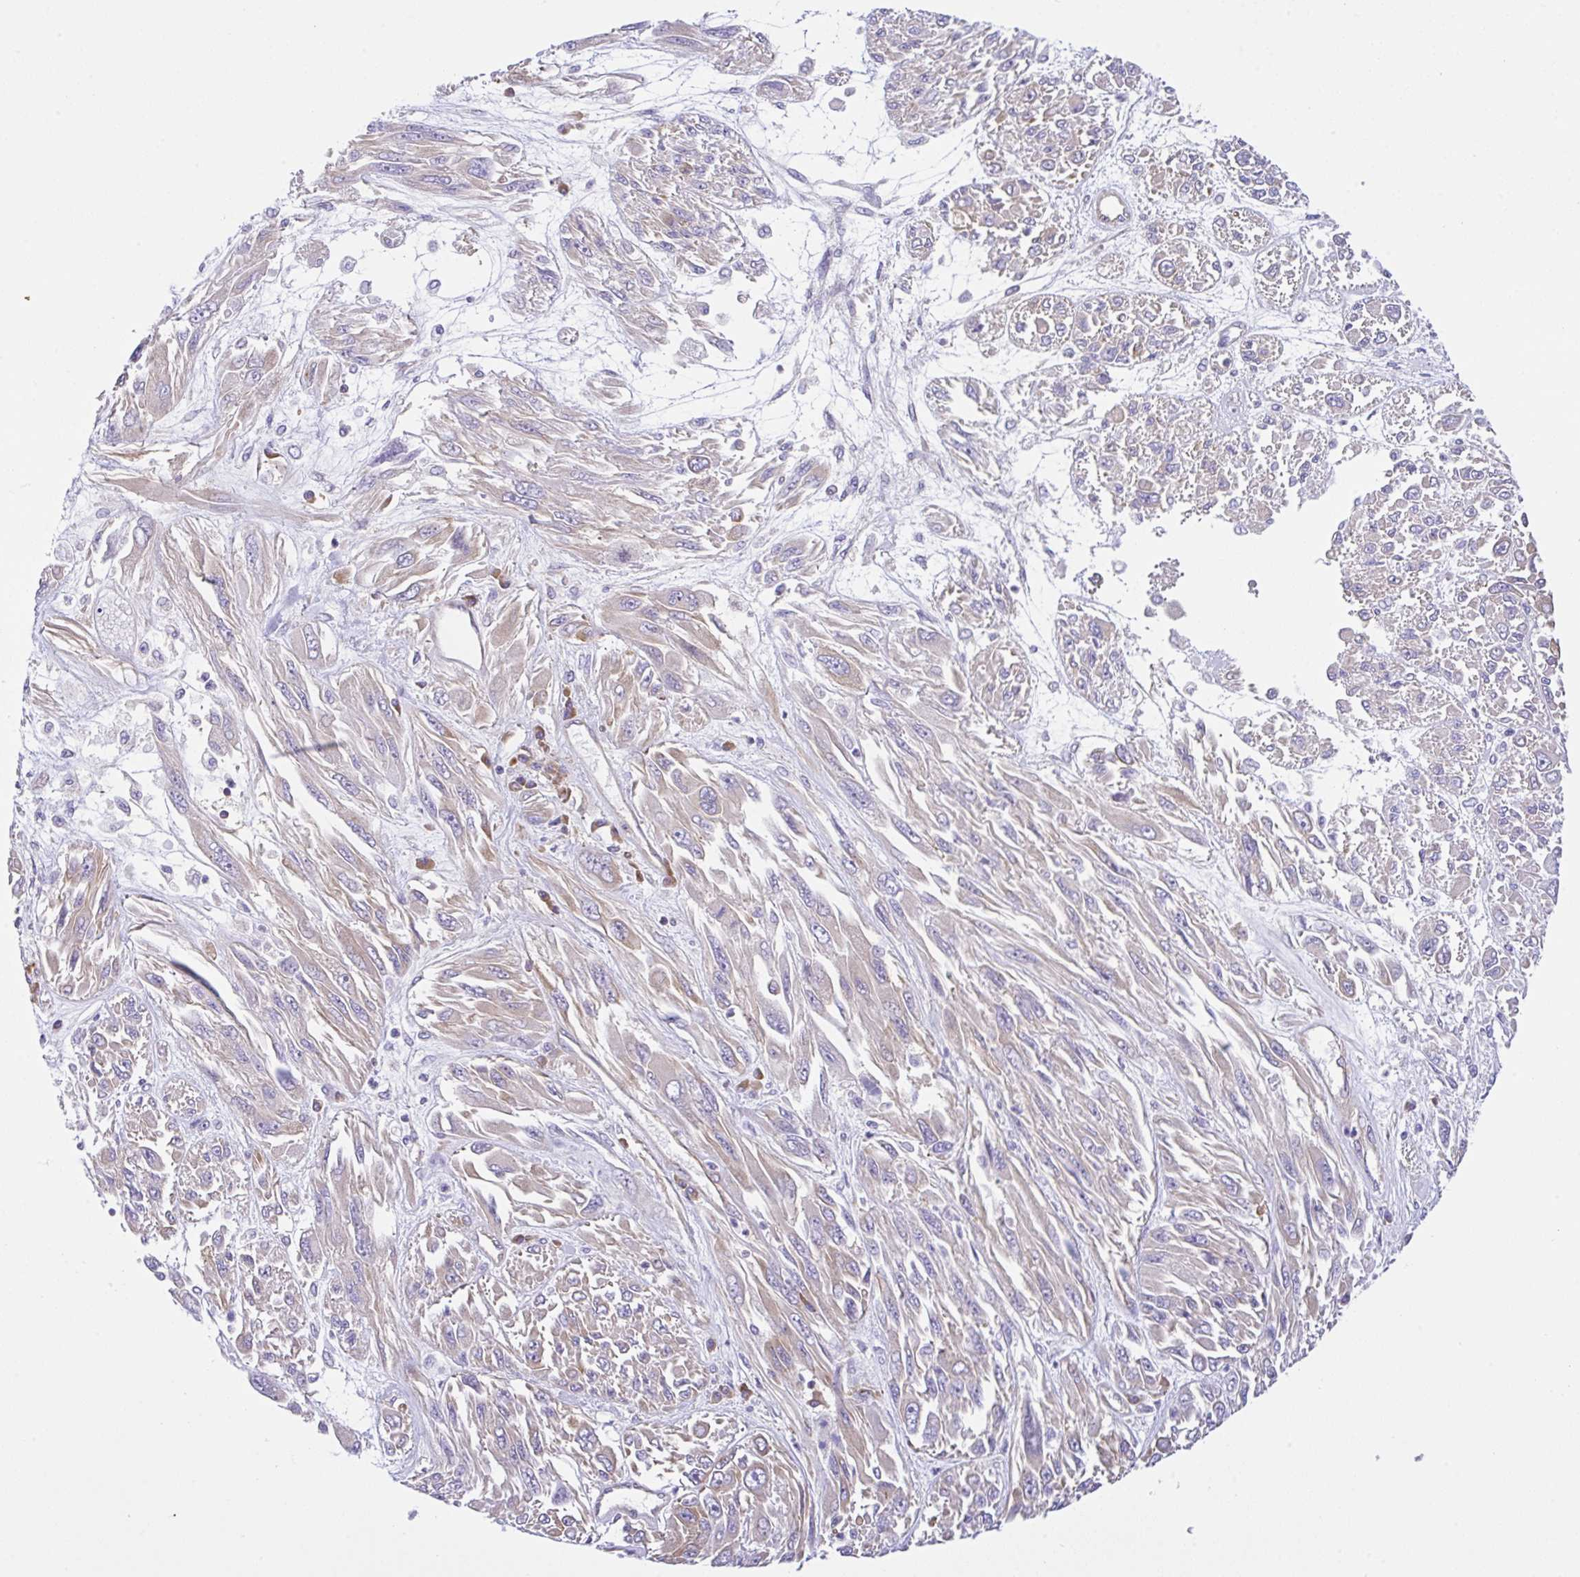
{"staining": {"intensity": "weak", "quantity": "25%-75%", "location": "cytoplasmic/membranous"}, "tissue": "melanoma", "cell_type": "Tumor cells", "image_type": "cancer", "snomed": [{"axis": "morphology", "description": "Malignant melanoma, NOS"}, {"axis": "topography", "description": "Skin"}], "caption": "Approximately 25%-75% of tumor cells in human malignant melanoma exhibit weak cytoplasmic/membranous protein expression as visualized by brown immunohistochemical staining.", "gene": "GFPT2", "patient": {"sex": "female", "age": 91}}